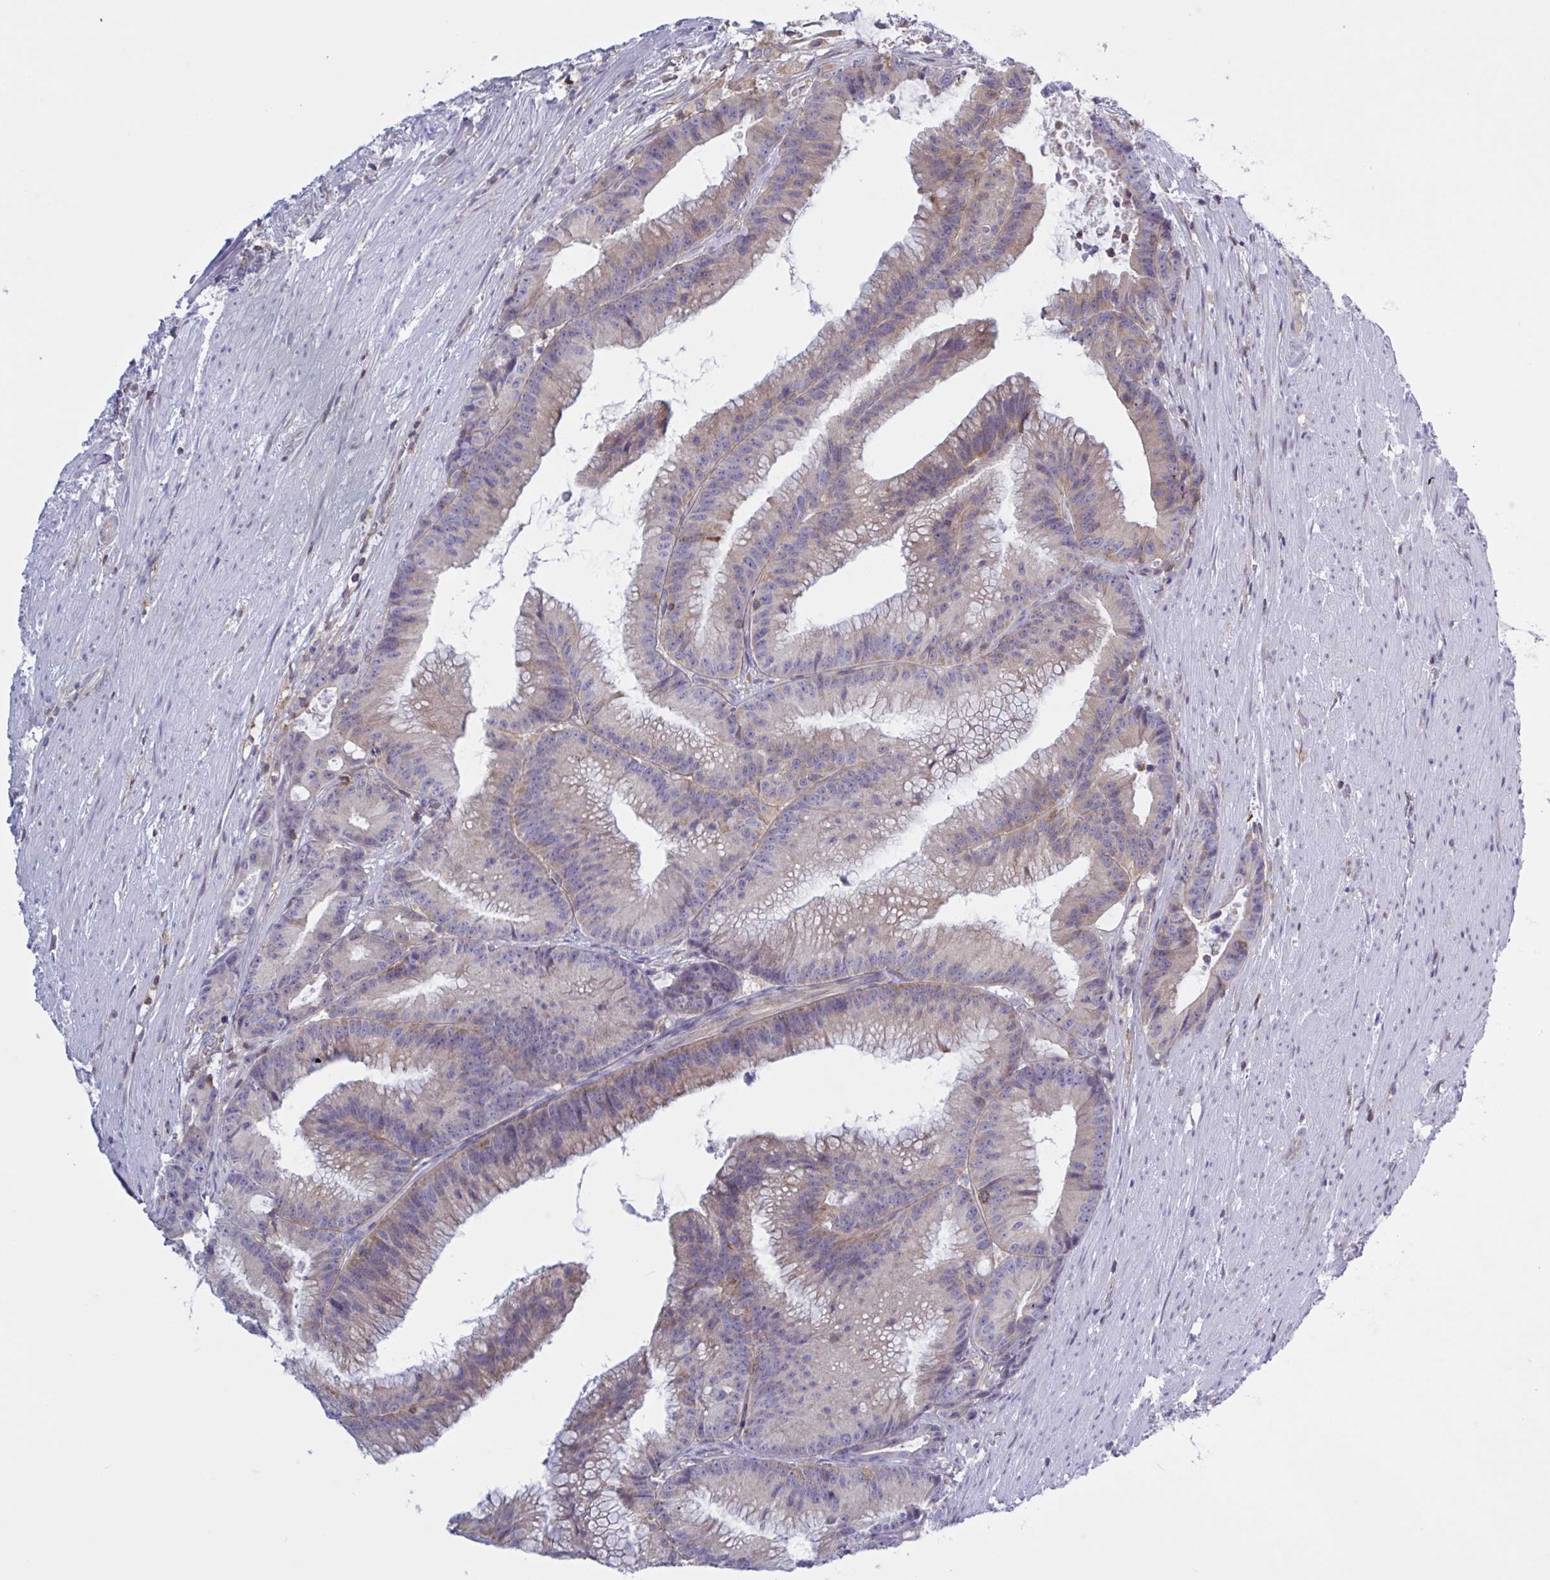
{"staining": {"intensity": "weak", "quantity": "25%-75%", "location": "cytoplasmic/membranous"}, "tissue": "colorectal cancer", "cell_type": "Tumor cells", "image_type": "cancer", "snomed": [{"axis": "morphology", "description": "Adenocarcinoma, NOS"}, {"axis": "topography", "description": "Colon"}], "caption": "Tumor cells exhibit weak cytoplasmic/membranous expression in approximately 25%-75% of cells in colorectal adenocarcinoma. (Stains: DAB in brown, nuclei in blue, Microscopy: brightfield microscopy at high magnification).", "gene": "TANK", "patient": {"sex": "female", "age": 78}}